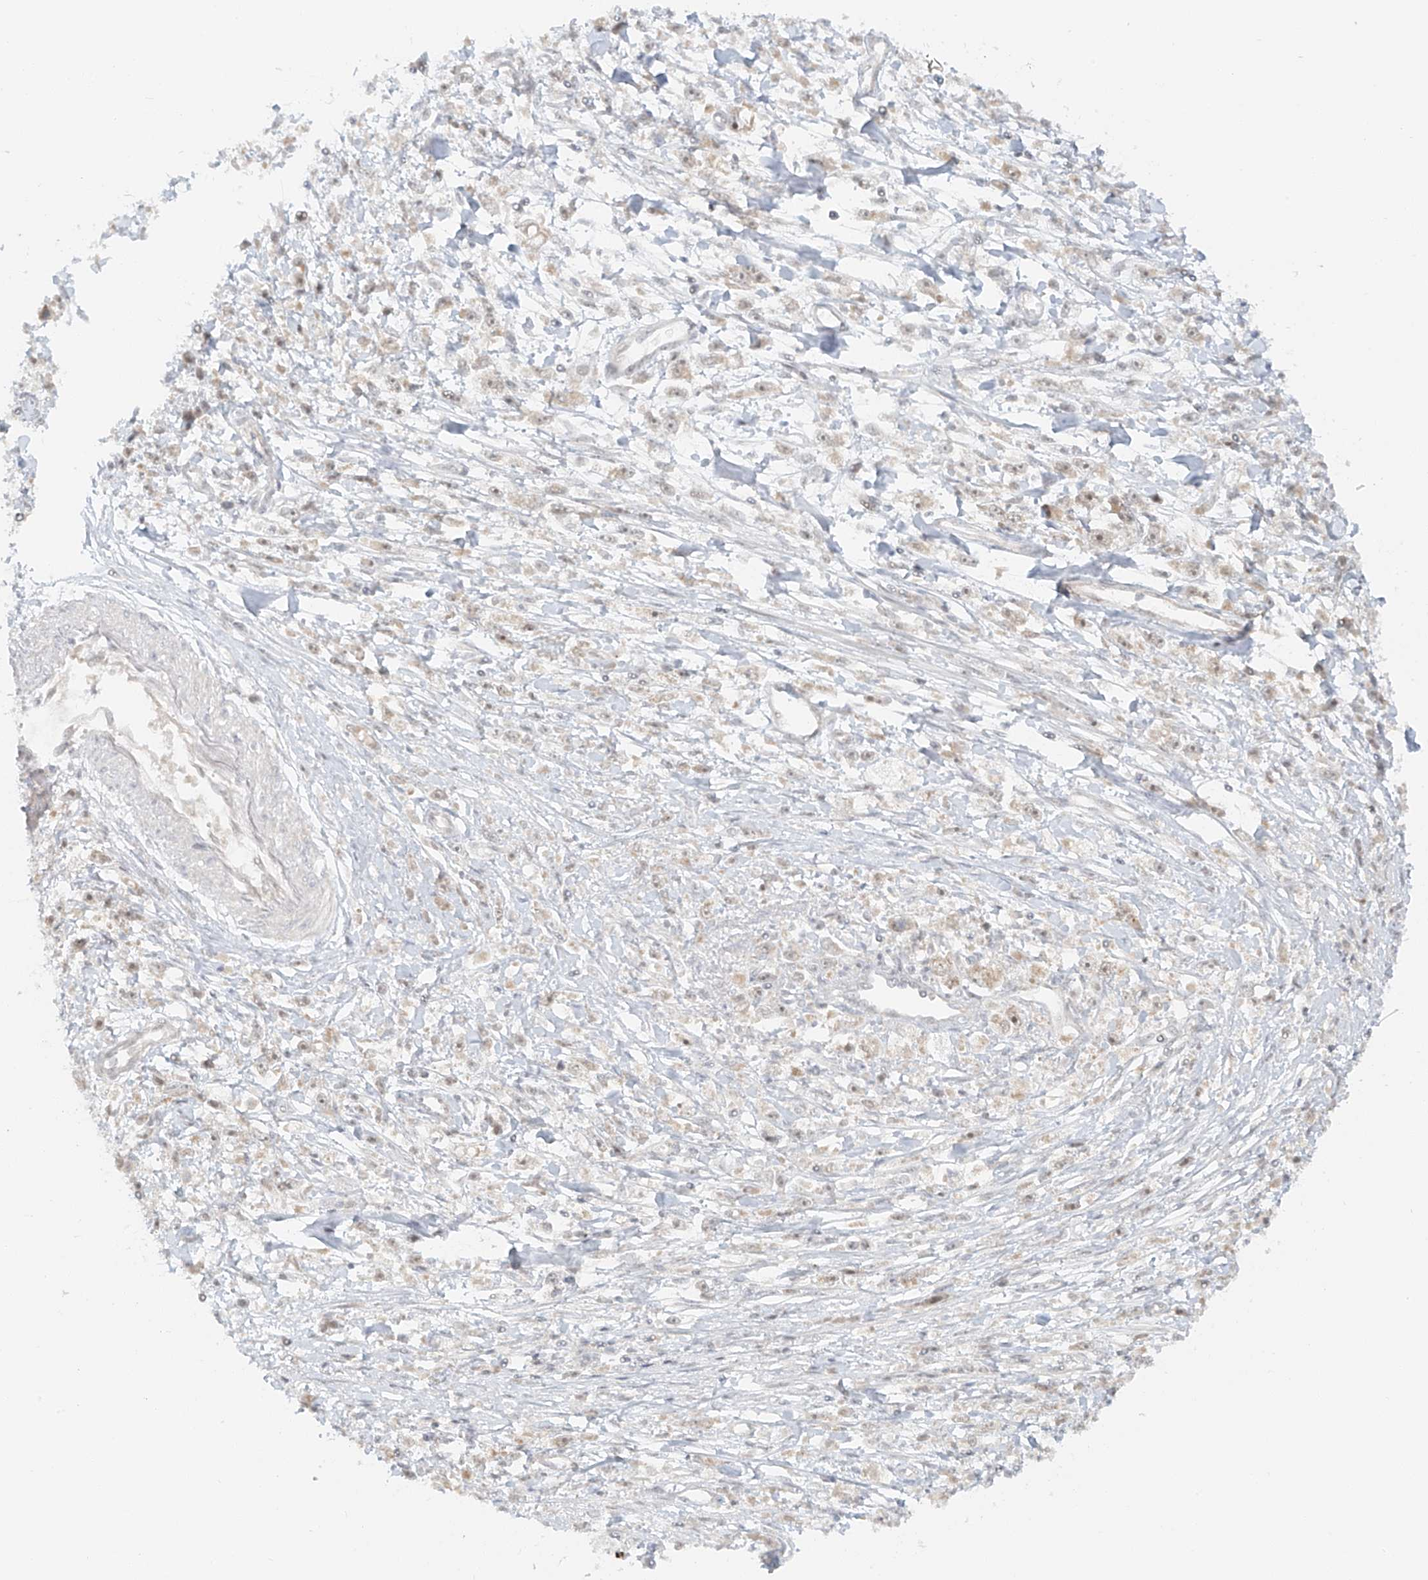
{"staining": {"intensity": "weak", "quantity": "<25%", "location": "cytoplasmic/membranous,nuclear"}, "tissue": "stomach cancer", "cell_type": "Tumor cells", "image_type": "cancer", "snomed": [{"axis": "morphology", "description": "Adenocarcinoma, NOS"}, {"axis": "topography", "description": "Stomach"}], "caption": "Stomach cancer (adenocarcinoma) stained for a protein using immunohistochemistry (IHC) exhibits no expression tumor cells.", "gene": "MIPEP", "patient": {"sex": "female", "age": 59}}